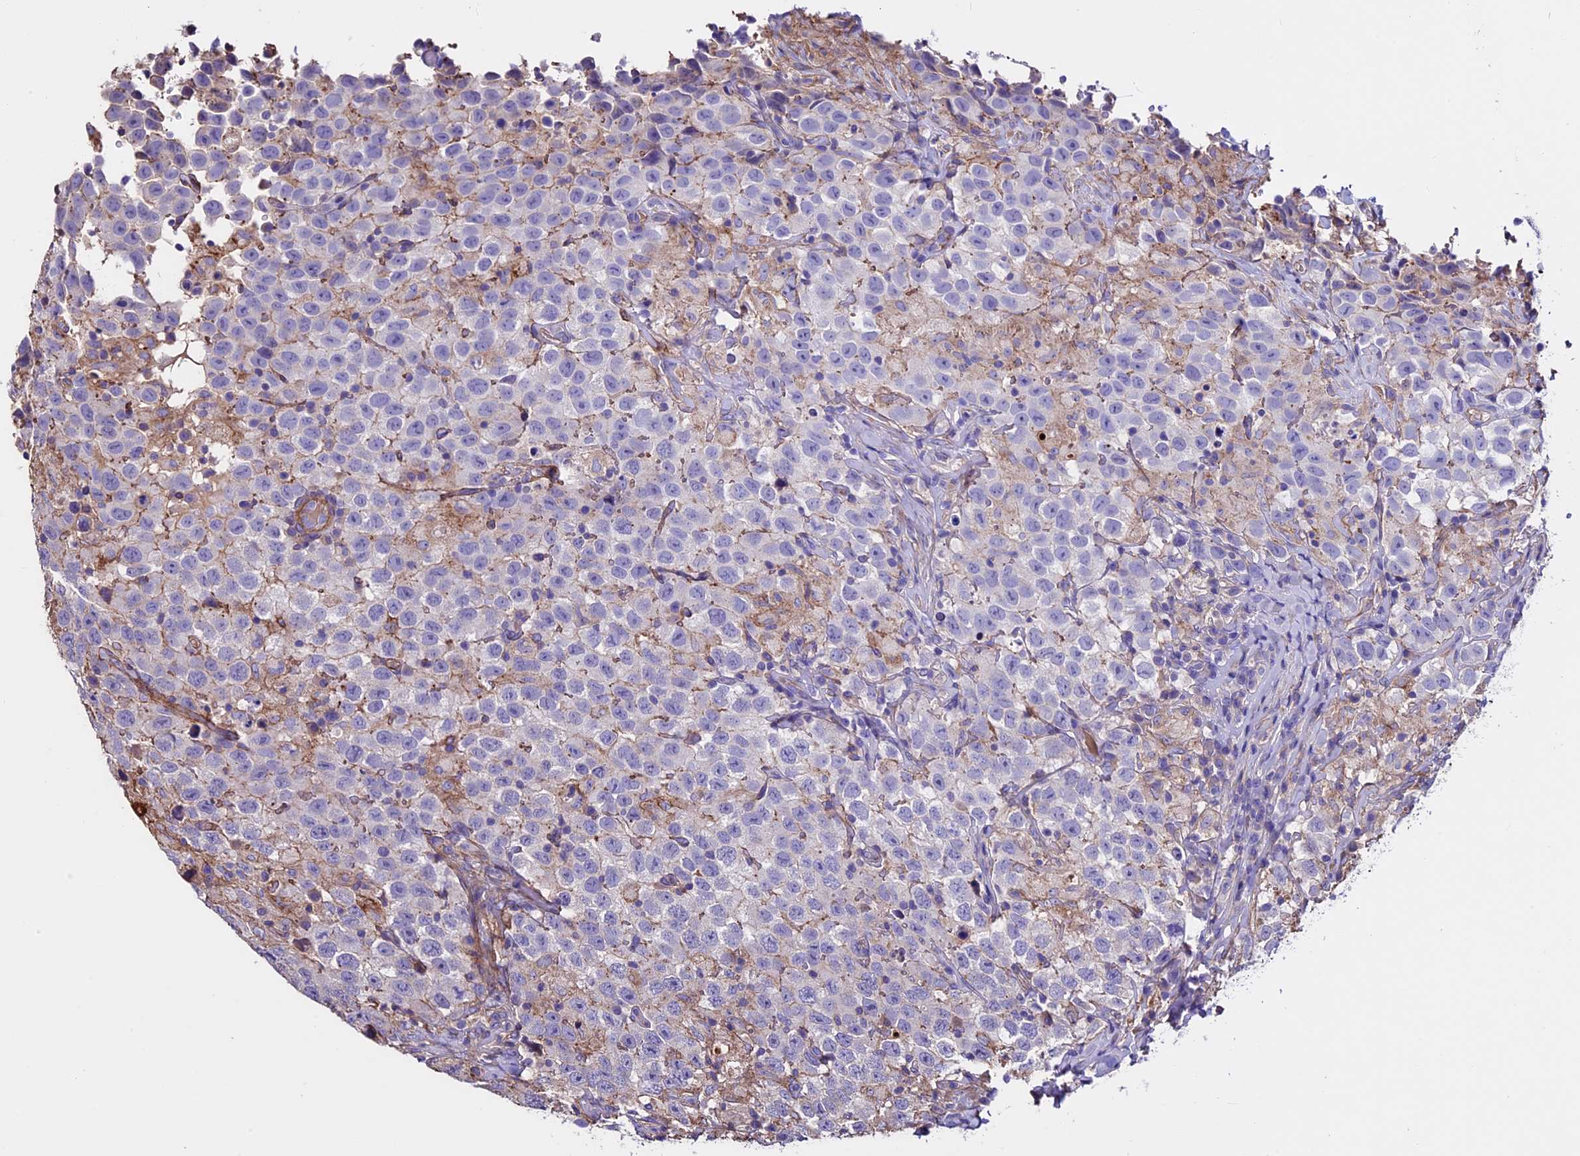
{"staining": {"intensity": "negative", "quantity": "none", "location": "none"}, "tissue": "testis cancer", "cell_type": "Tumor cells", "image_type": "cancer", "snomed": [{"axis": "morphology", "description": "Seminoma, NOS"}, {"axis": "topography", "description": "Testis"}], "caption": "Tumor cells show no significant positivity in testis cancer. Brightfield microscopy of immunohistochemistry stained with DAB (3,3'-diaminobenzidine) (brown) and hematoxylin (blue), captured at high magnification.", "gene": "EVA1B", "patient": {"sex": "male", "age": 41}}